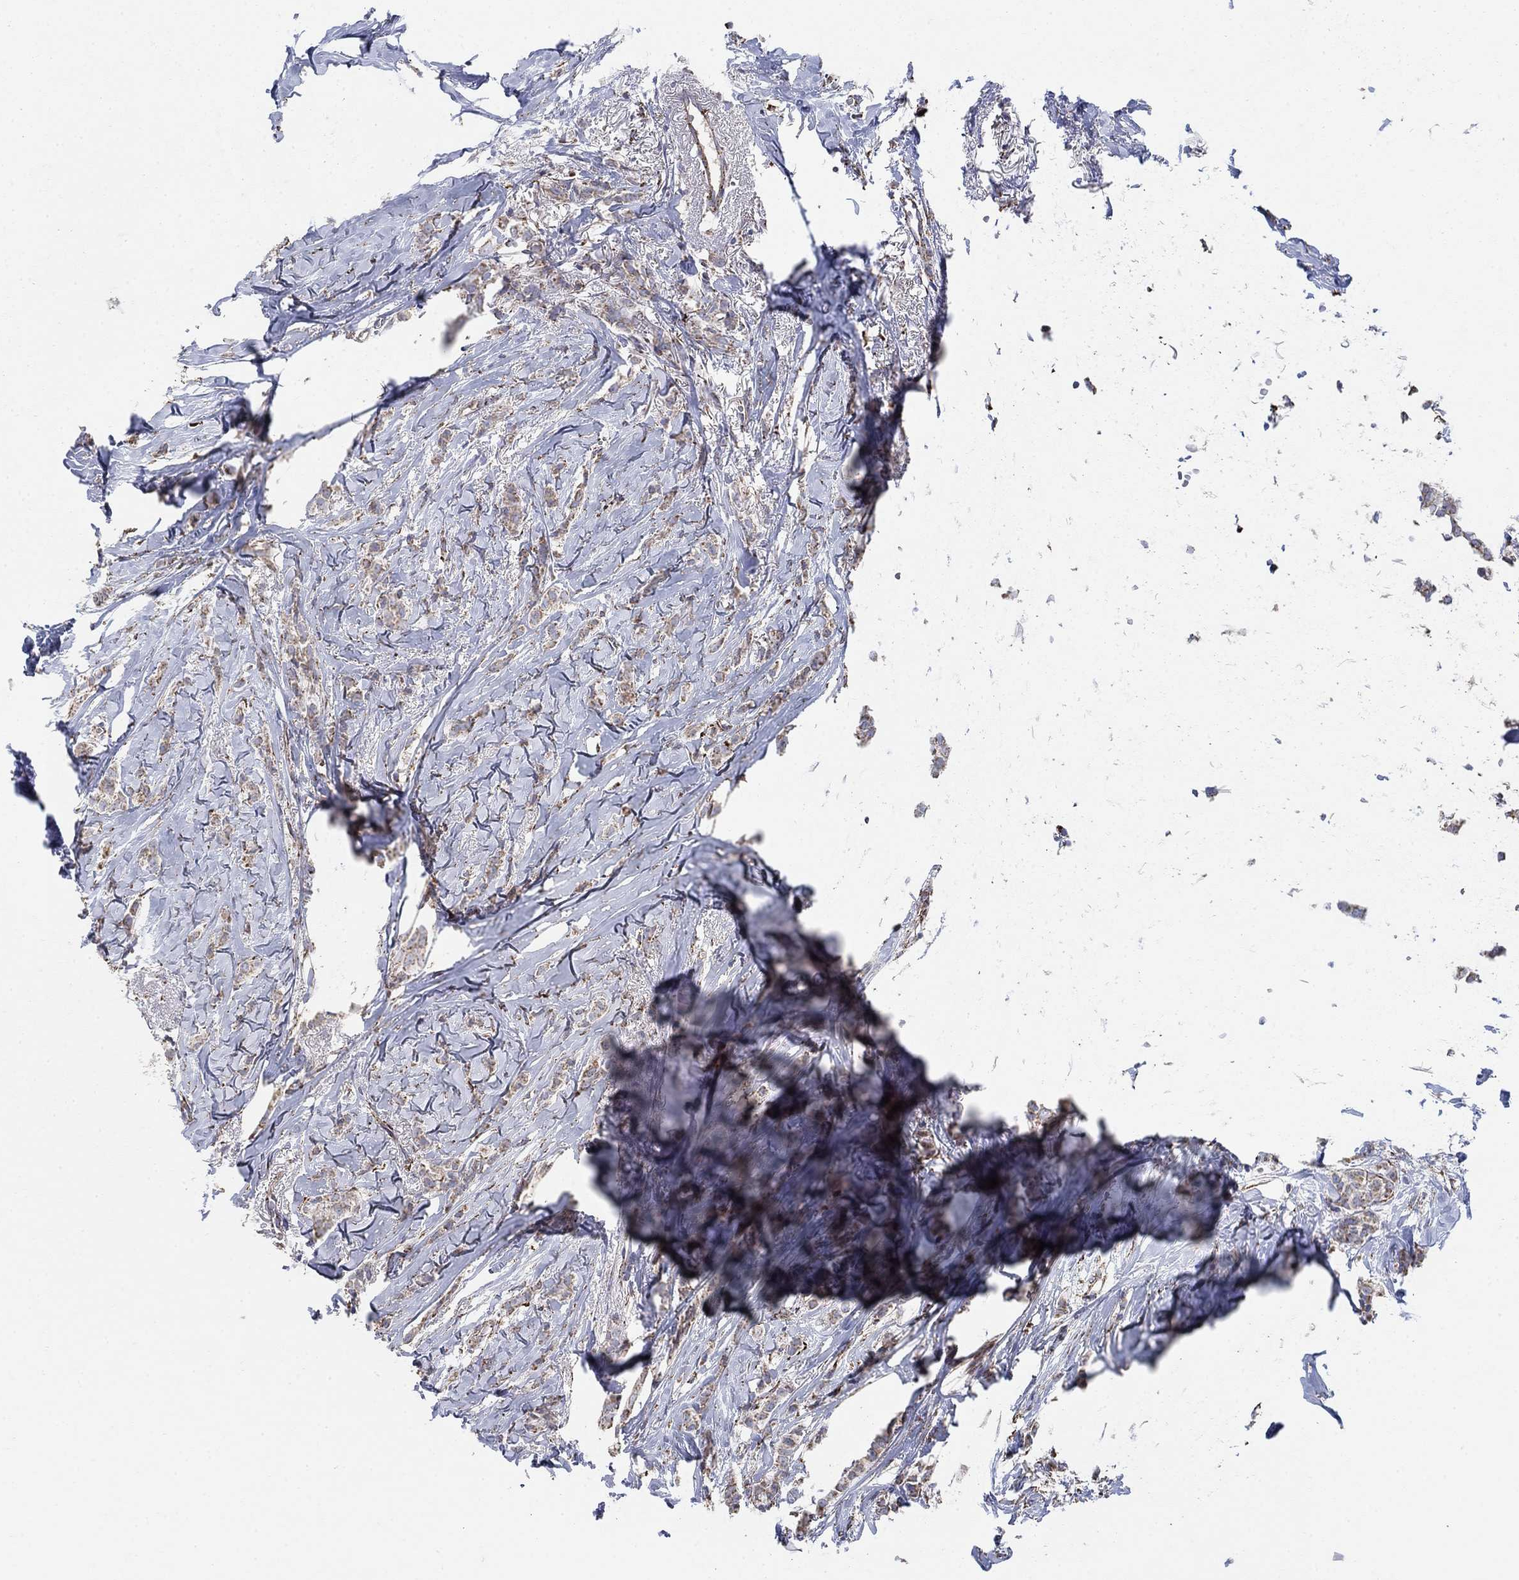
{"staining": {"intensity": "weak", "quantity": ">75%", "location": "cytoplasmic/membranous"}, "tissue": "breast cancer", "cell_type": "Tumor cells", "image_type": "cancer", "snomed": [{"axis": "morphology", "description": "Duct carcinoma"}, {"axis": "topography", "description": "Breast"}], "caption": "A brown stain highlights weak cytoplasmic/membranous positivity of a protein in human invasive ductal carcinoma (breast) tumor cells. The protein of interest is shown in brown color, while the nuclei are stained blue.", "gene": "PNPLA2", "patient": {"sex": "female", "age": 85}}